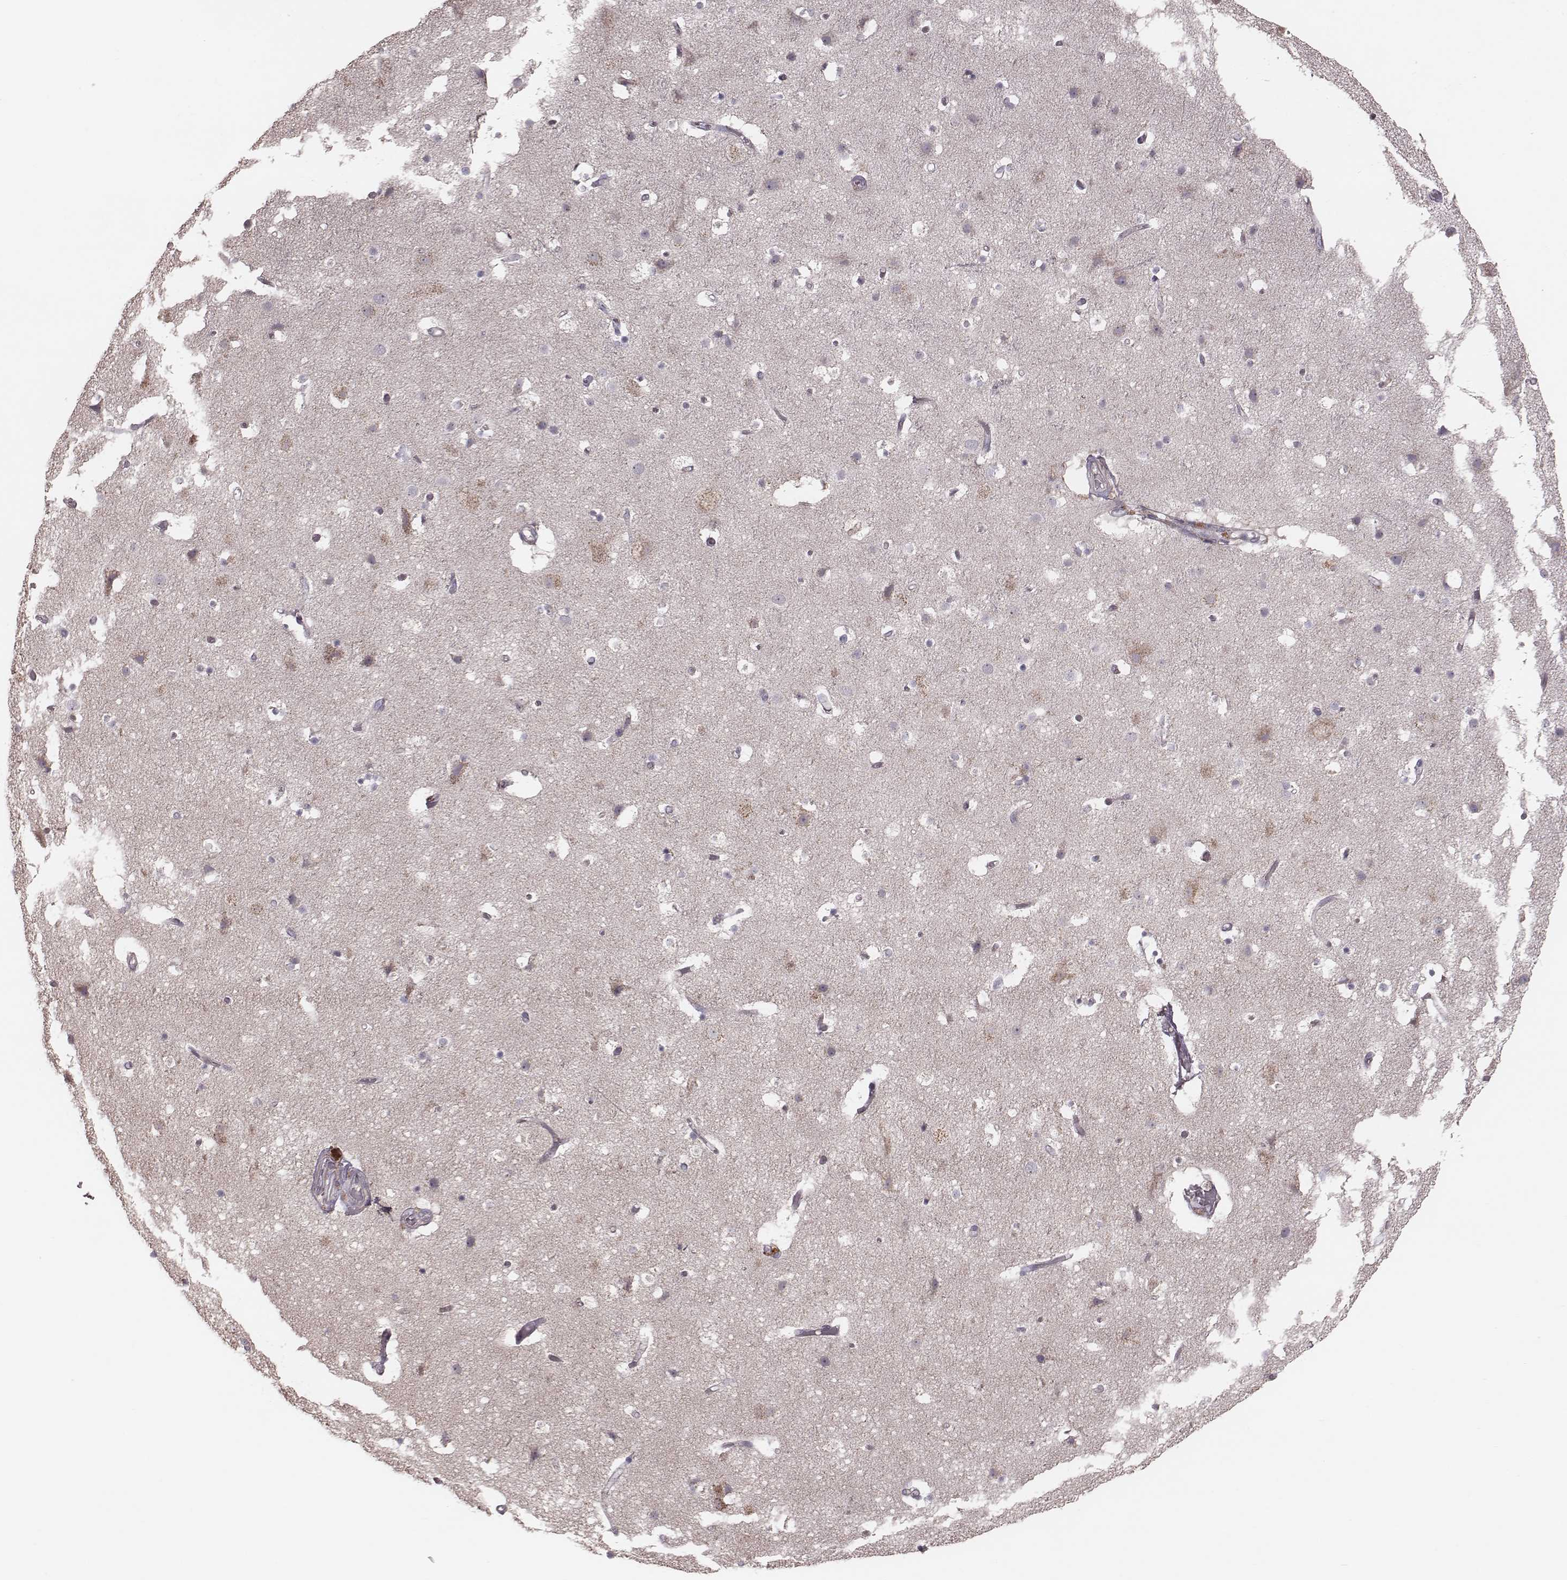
{"staining": {"intensity": "negative", "quantity": "none", "location": "none"}, "tissue": "cerebral cortex", "cell_type": "Endothelial cells", "image_type": "normal", "snomed": [{"axis": "morphology", "description": "Normal tissue, NOS"}, {"axis": "topography", "description": "Cerebral cortex"}], "caption": "Immunohistochemistry (IHC) of benign cerebral cortex reveals no expression in endothelial cells. (Brightfield microscopy of DAB (3,3'-diaminobenzidine) immunohistochemistry at high magnification).", "gene": "MRPS27", "patient": {"sex": "female", "age": 52}}